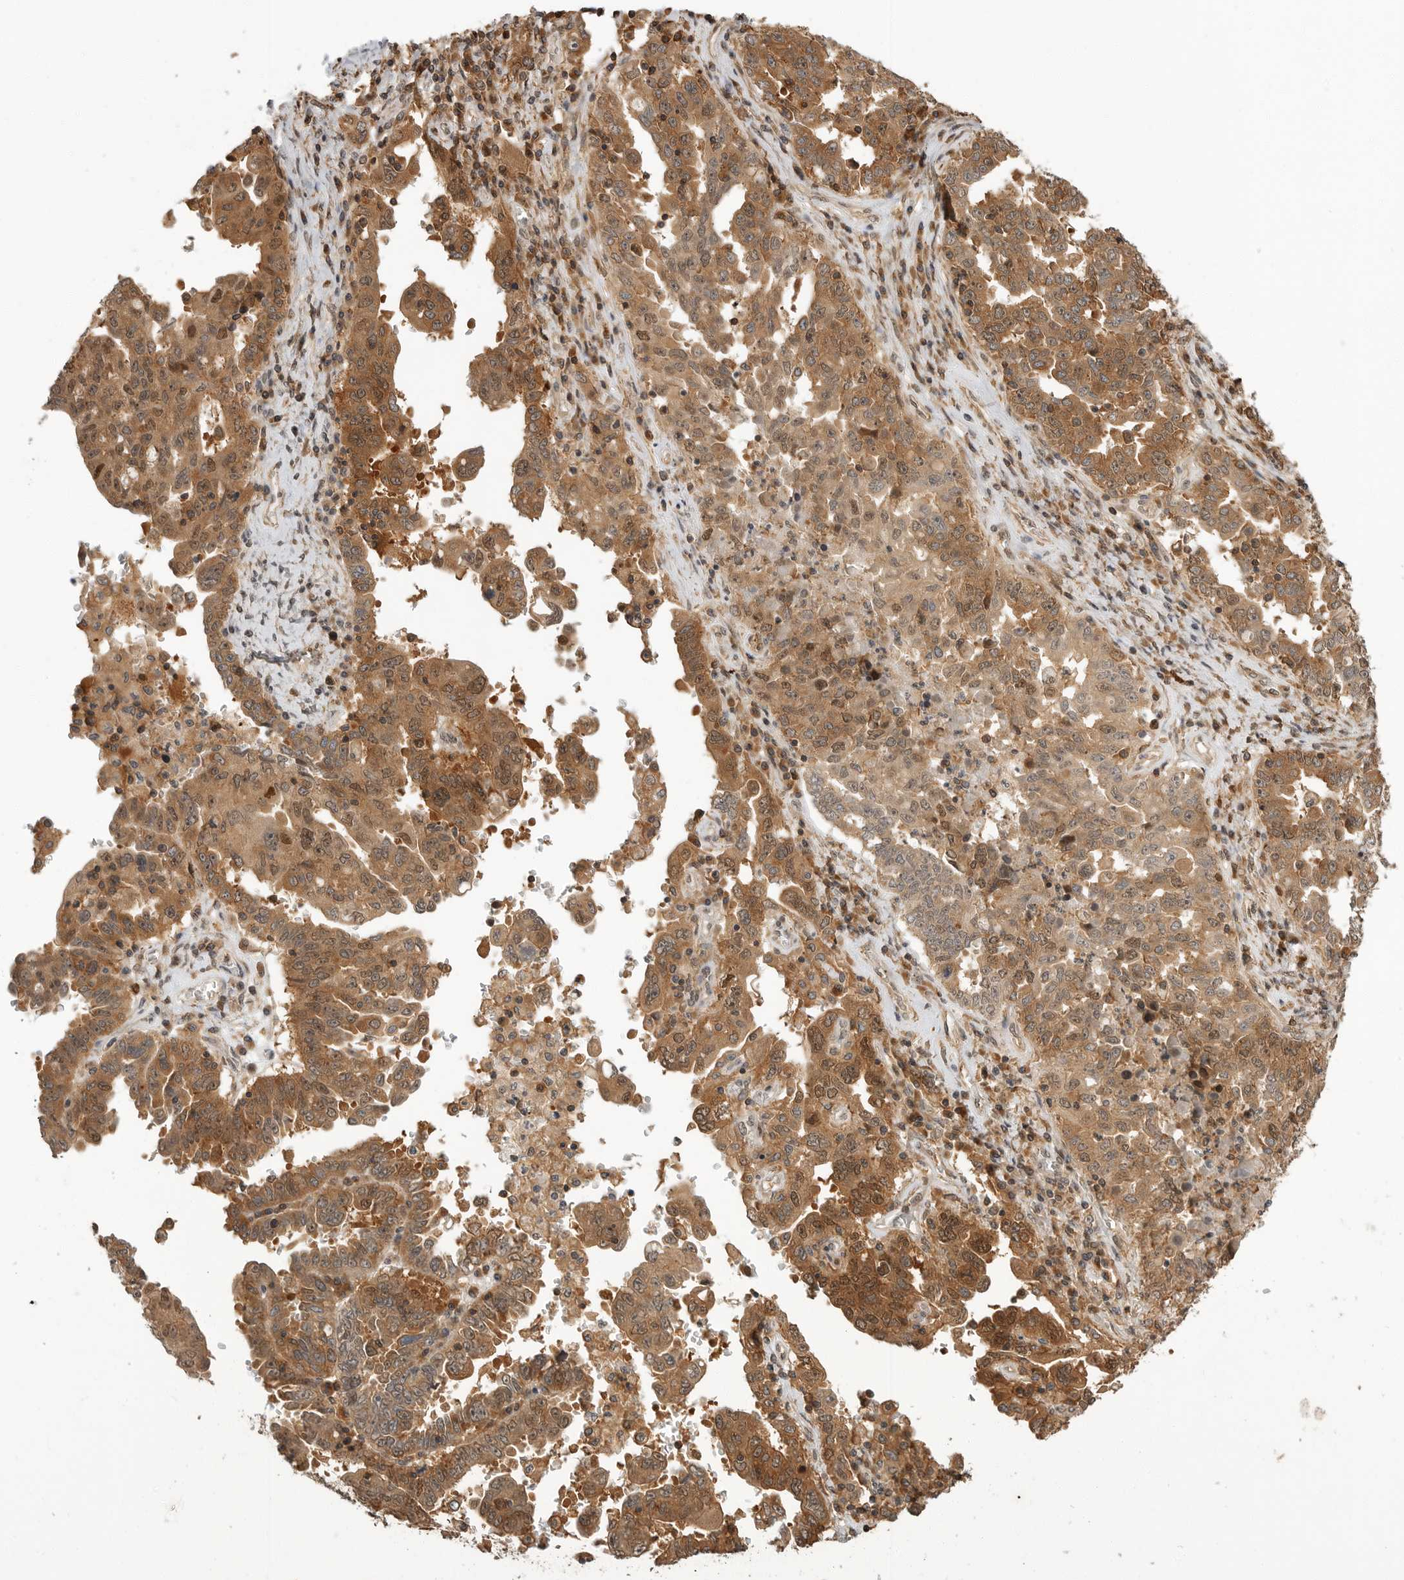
{"staining": {"intensity": "moderate", "quantity": ">75%", "location": "cytoplasmic/membranous"}, "tissue": "ovarian cancer", "cell_type": "Tumor cells", "image_type": "cancer", "snomed": [{"axis": "morphology", "description": "Carcinoma, endometroid"}, {"axis": "topography", "description": "Ovary"}], "caption": "IHC of ovarian cancer (endometroid carcinoma) shows medium levels of moderate cytoplasmic/membranous expression in approximately >75% of tumor cells. (IHC, brightfield microscopy, high magnification).", "gene": "ERN1", "patient": {"sex": "female", "age": 62}}